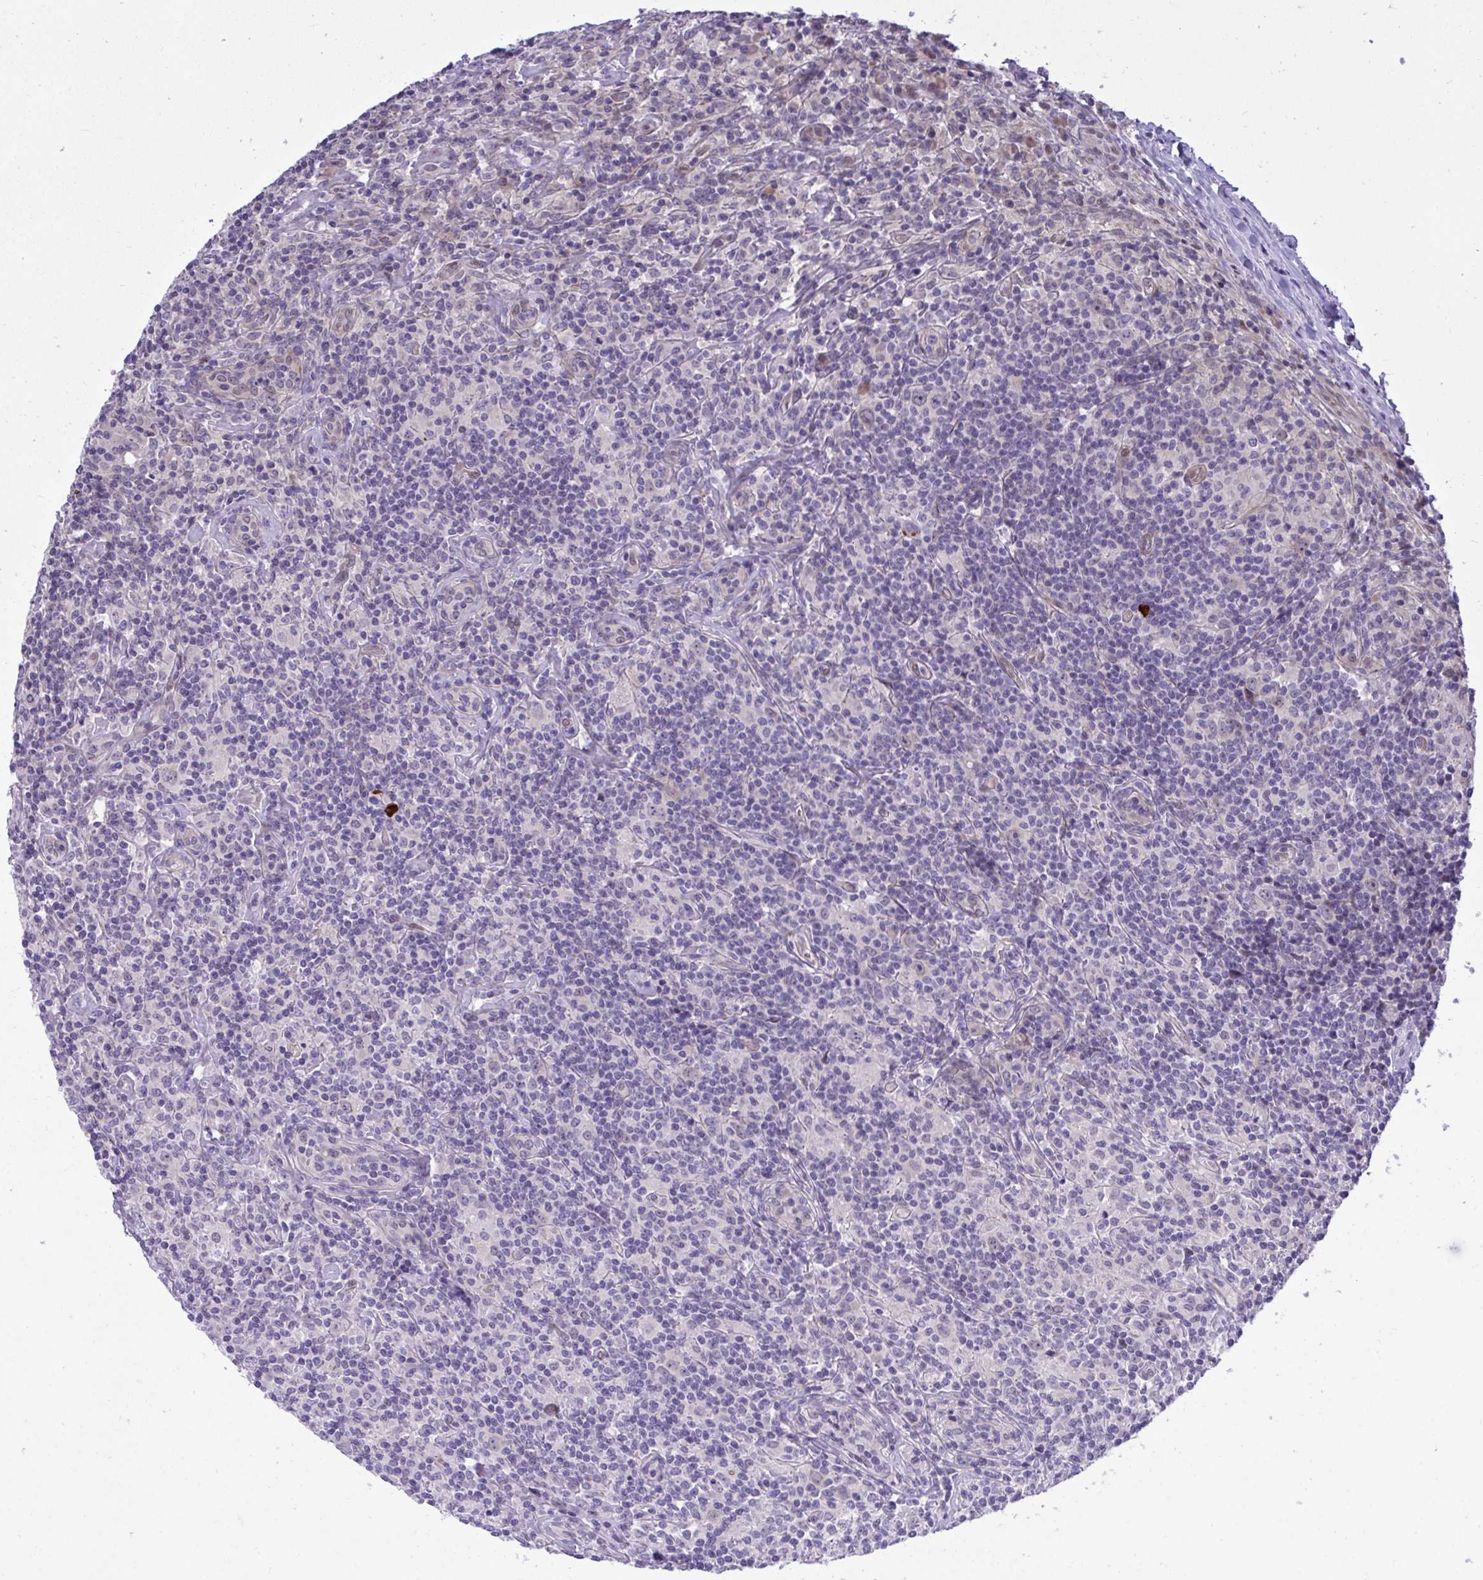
{"staining": {"intensity": "negative", "quantity": "none", "location": "none"}, "tissue": "lymphoma", "cell_type": "Tumor cells", "image_type": "cancer", "snomed": [{"axis": "morphology", "description": "Hodgkin's disease, NOS"}, {"axis": "morphology", "description": "Hodgkin's lymphoma, nodular sclerosis"}, {"axis": "topography", "description": "Lymph node"}], "caption": "This is a photomicrograph of immunohistochemistry staining of lymphoma, which shows no positivity in tumor cells.", "gene": "HMBOX1", "patient": {"sex": "female", "age": 10}}